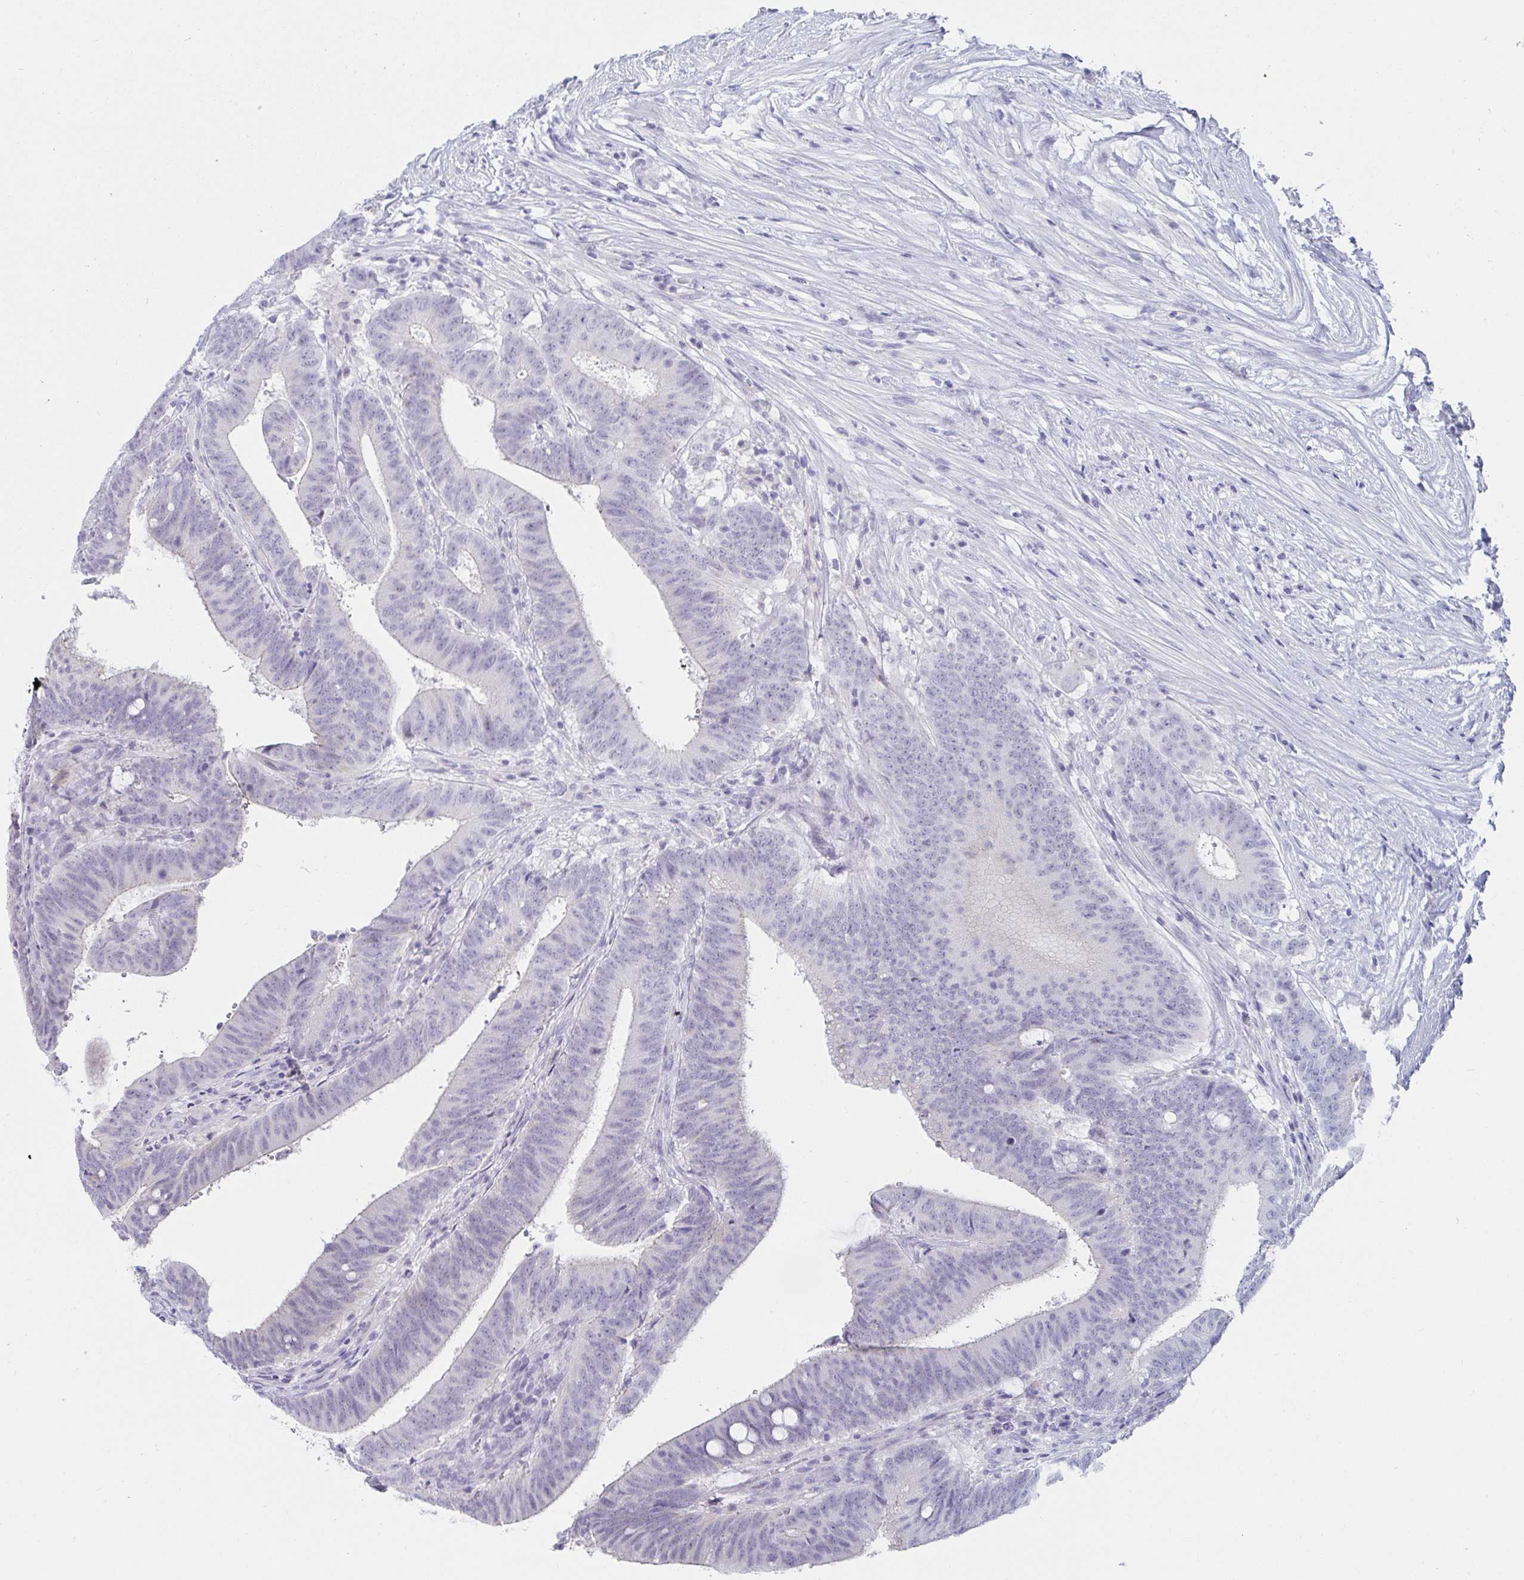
{"staining": {"intensity": "negative", "quantity": "none", "location": "none"}, "tissue": "colorectal cancer", "cell_type": "Tumor cells", "image_type": "cancer", "snomed": [{"axis": "morphology", "description": "Adenocarcinoma, NOS"}, {"axis": "topography", "description": "Colon"}], "caption": "There is no significant staining in tumor cells of adenocarcinoma (colorectal).", "gene": "OR10K1", "patient": {"sex": "female", "age": 43}}